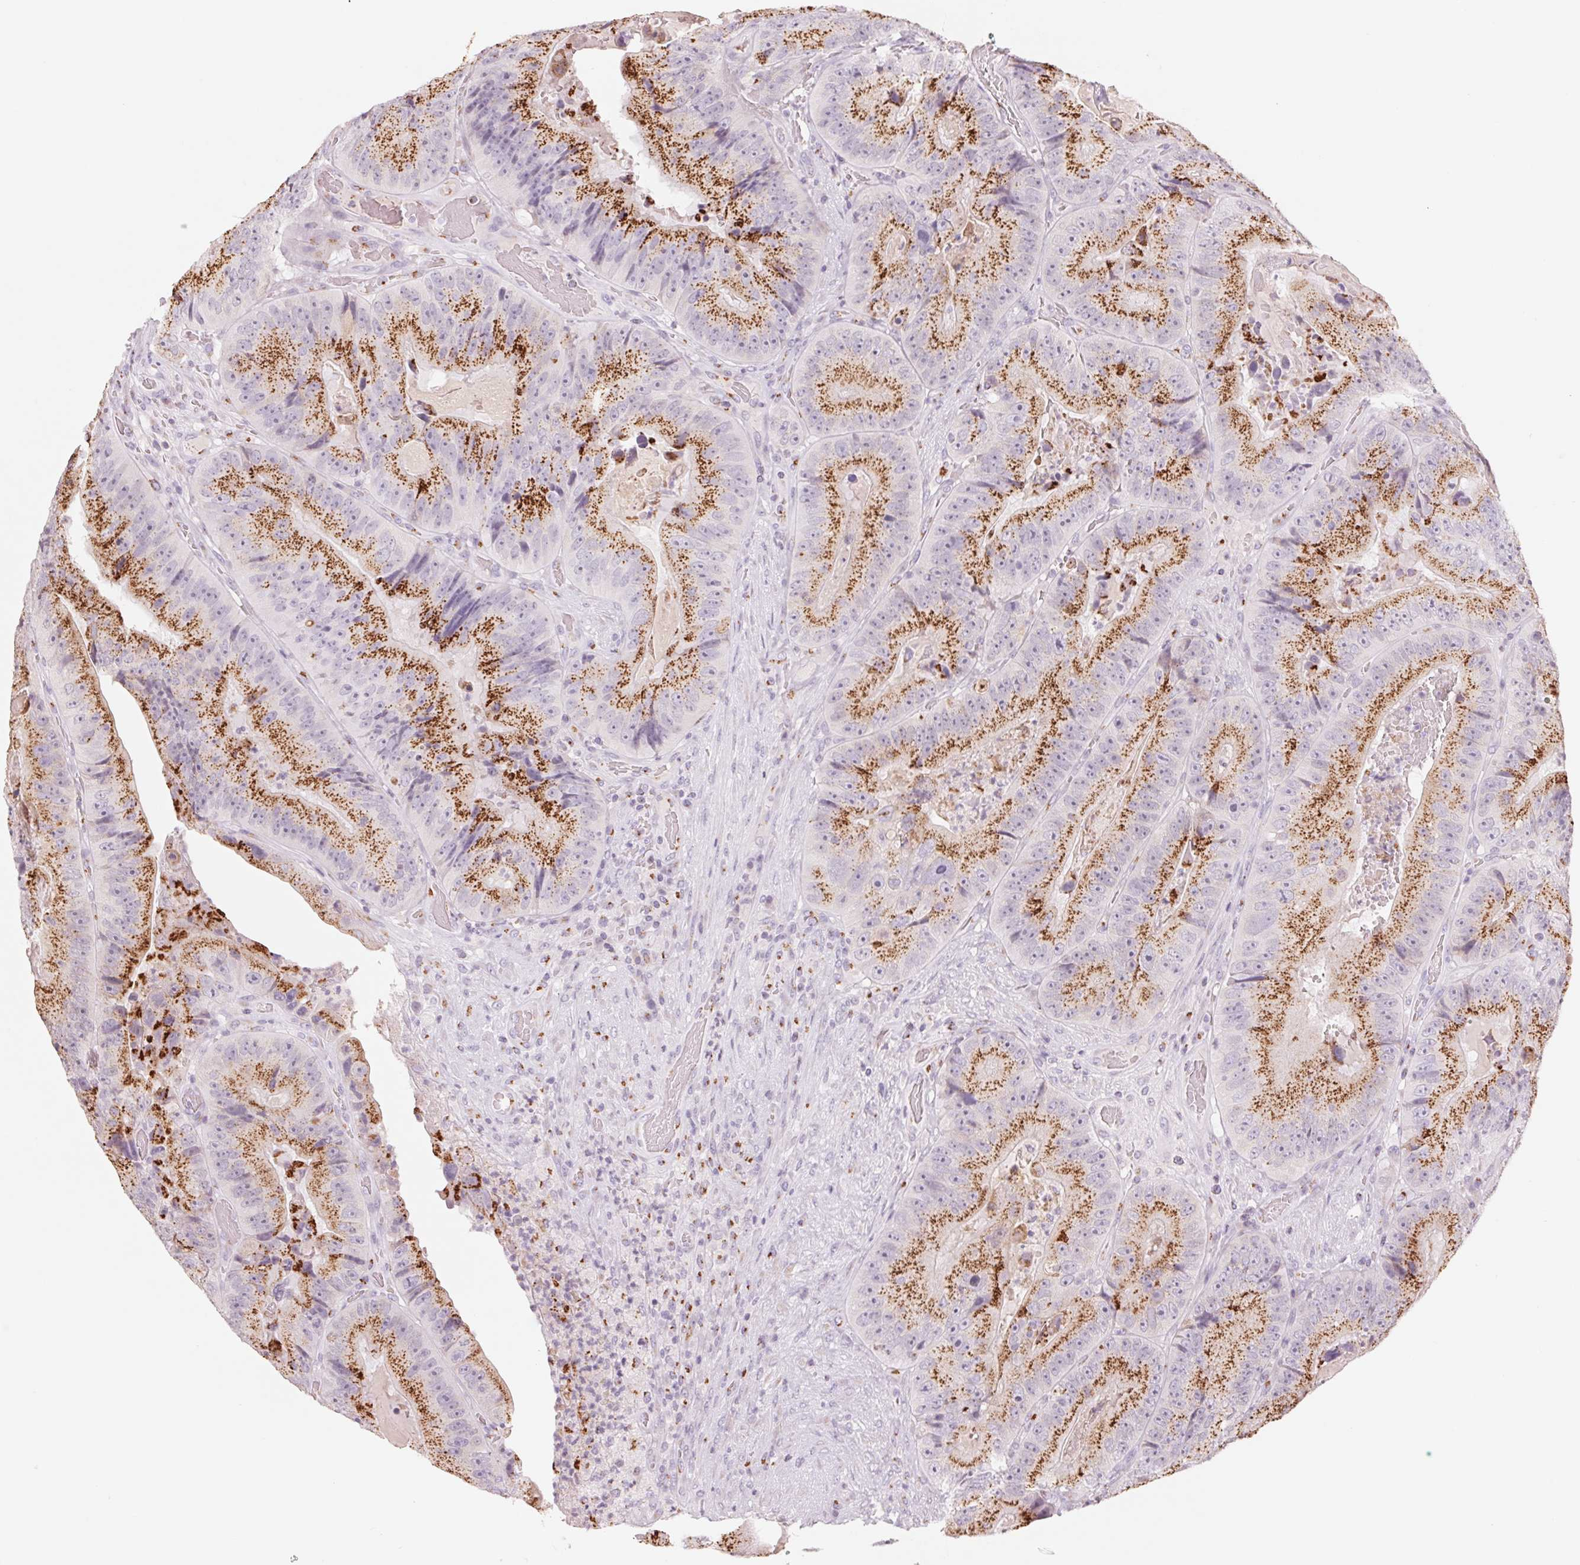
{"staining": {"intensity": "strong", "quantity": ">75%", "location": "cytoplasmic/membranous"}, "tissue": "colorectal cancer", "cell_type": "Tumor cells", "image_type": "cancer", "snomed": [{"axis": "morphology", "description": "Adenocarcinoma, NOS"}, {"axis": "topography", "description": "Colon"}], "caption": "Immunohistochemistry (IHC) (DAB (3,3'-diaminobenzidine)) staining of human colorectal adenocarcinoma demonstrates strong cytoplasmic/membranous protein staining in approximately >75% of tumor cells.", "gene": "GALNT7", "patient": {"sex": "female", "age": 86}}